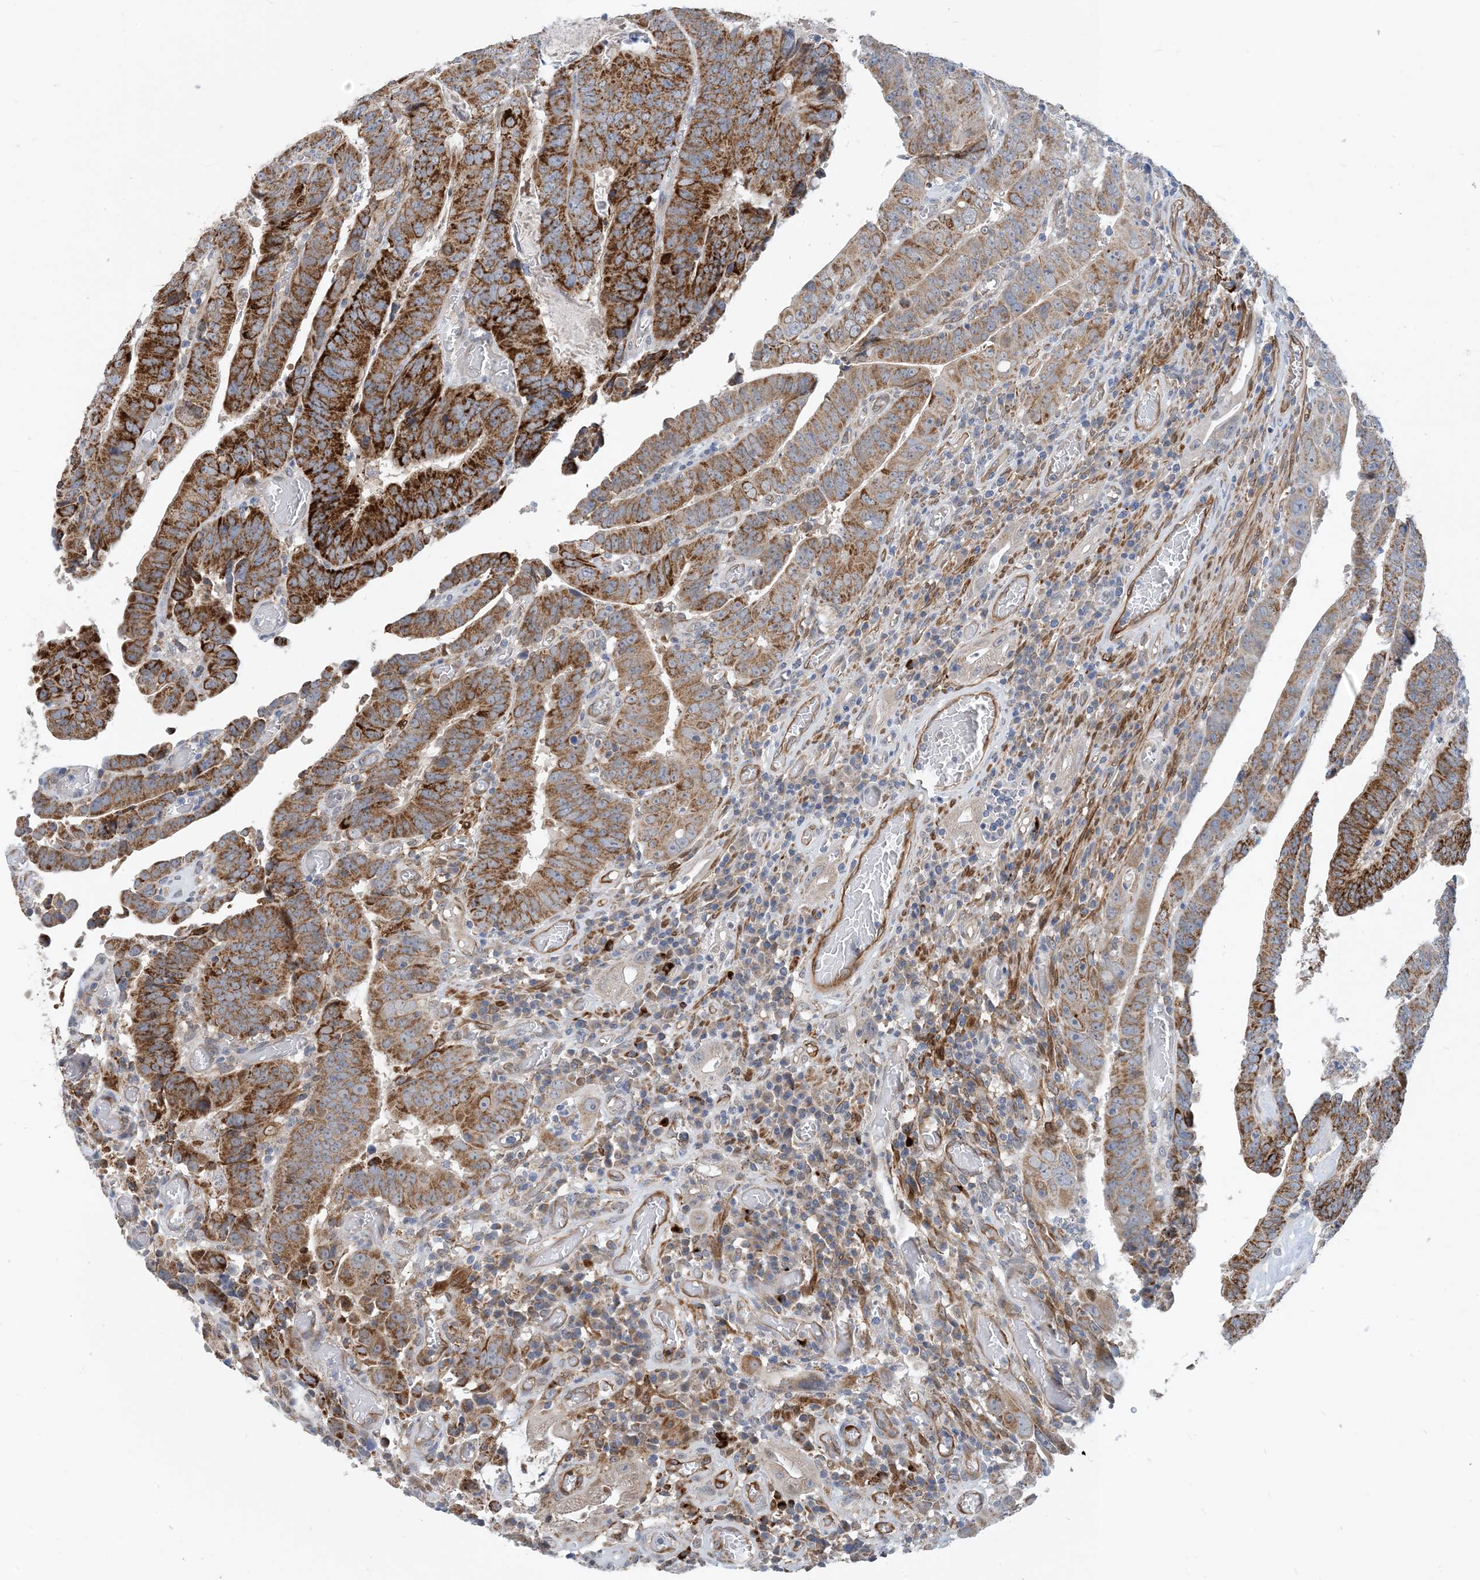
{"staining": {"intensity": "moderate", "quantity": ">75%", "location": "cytoplasmic/membranous"}, "tissue": "colorectal cancer", "cell_type": "Tumor cells", "image_type": "cancer", "snomed": [{"axis": "morphology", "description": "Normal tissue, NOS"}, {"axis": "morphology", "description": "Adenocarcinoma, NOS"}, {"axis": "topography", "description": "Rectum"}], "caption": "An image showing moderate cytoplasmic/membranous expression in about >75% of tumor cells in adenocarcinoma (colorectal), as visualized by brown immunohistochemical staining.", "gene": "EIF2A", "patient": {"sex": "female", "age": 65}}